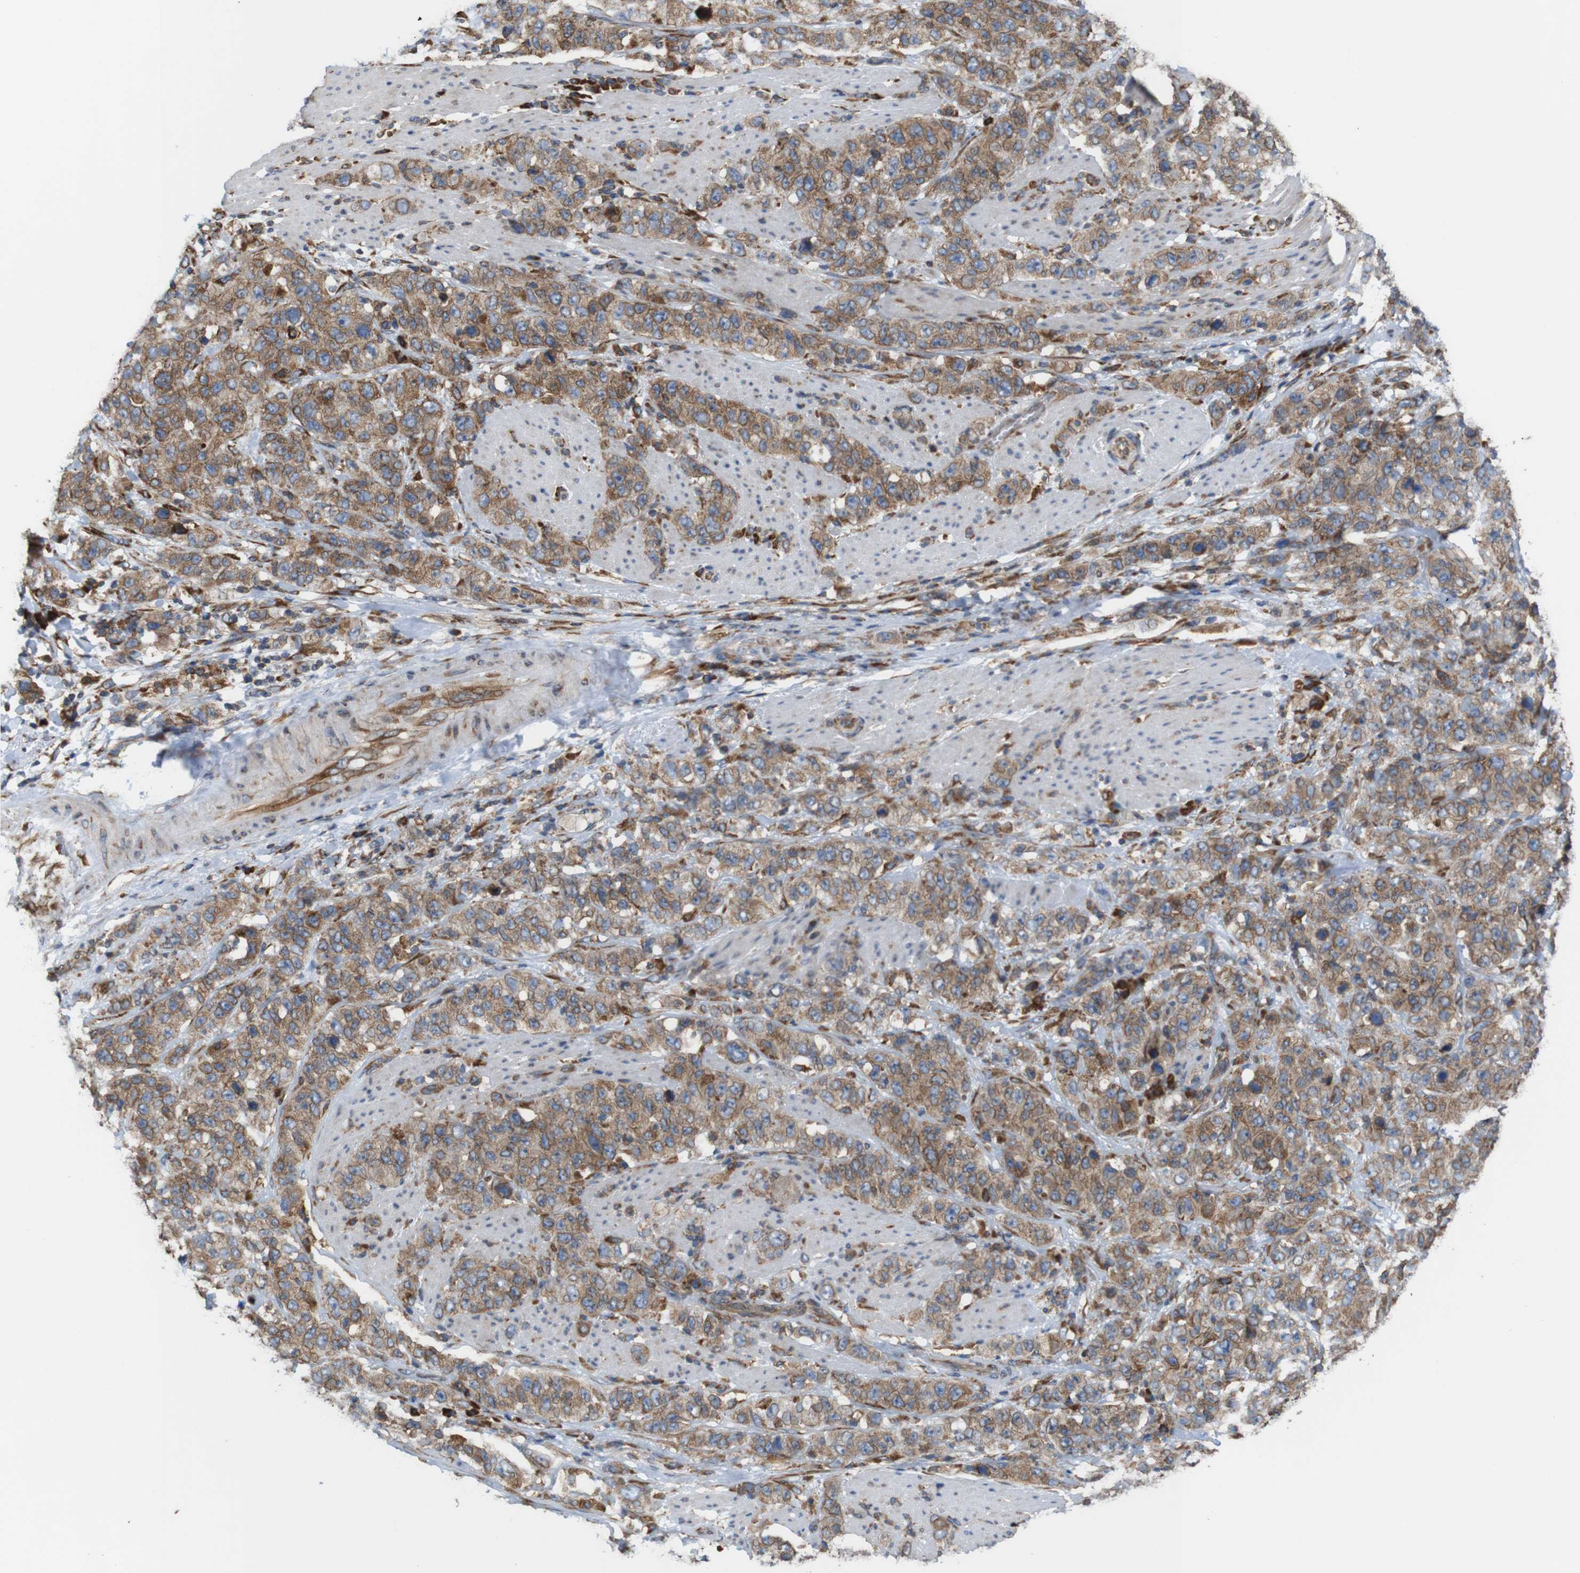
{"staining": {"intensity": "moderate", "quantity": ">75%", "location": "cytoplasmic/membranous"}, "tissue": "stomach cancer", "cell_type": "Tumor cells", "image_type": "cancer", "snomed": [{"axis": "morphology", "description": "Adenocarcinoma, NOS"}, {"axis": "topography", "description": "Stomach"}], "caption": "The histopathology image shows a brown stain indicating the presence of a protein in the cytoplasmic/membranous of tumor cells in stomach adenocarcinoma. (DAB = brown stain, brightfield microscopy at high magnification).", "gene": "UGGT1", "patient": {"sex": "male", "age": 48}}